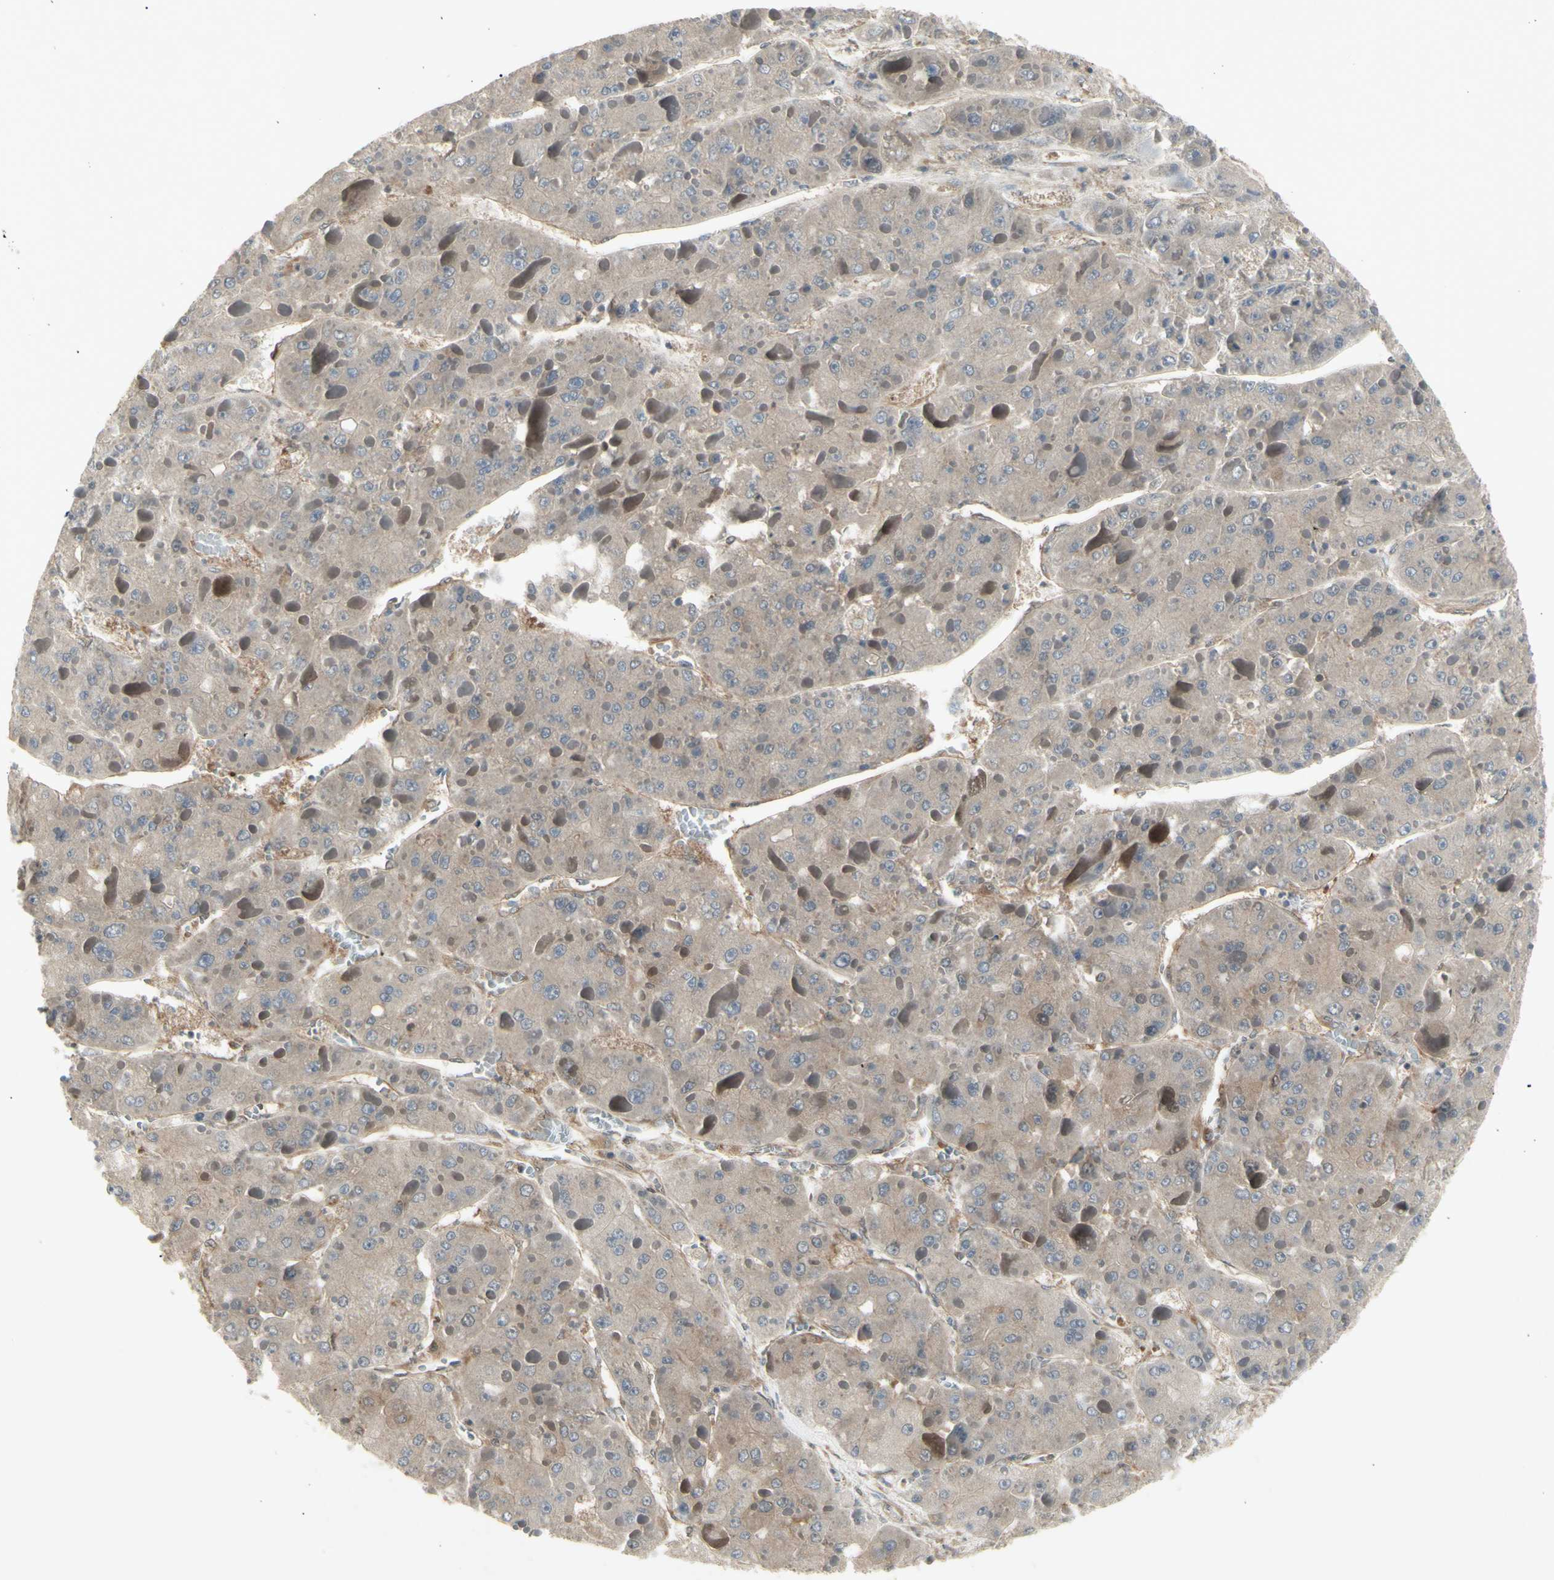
{"staining": {"intensity": "moderate", "quantity": ">75%", "location": "cytoplasmic/membranous"}, "tissue": "liver cancer", "cell_type": "Tumor cells", "image_type": "cancer", "snomed": [{"axis": "morphology", "description": "Carcinoma, Hepatocellular, NOS"}, {"axis": "topography", "description": "Liver"}], "caption": "A brown stain shows moderate cytoplasmic/membranous expression of a protein in liver cancer (hepatocellular carcinoma) tumor cells.", "gene": "CHURC1-FNTB", "patient": {"sex": "female", "age": 73}}